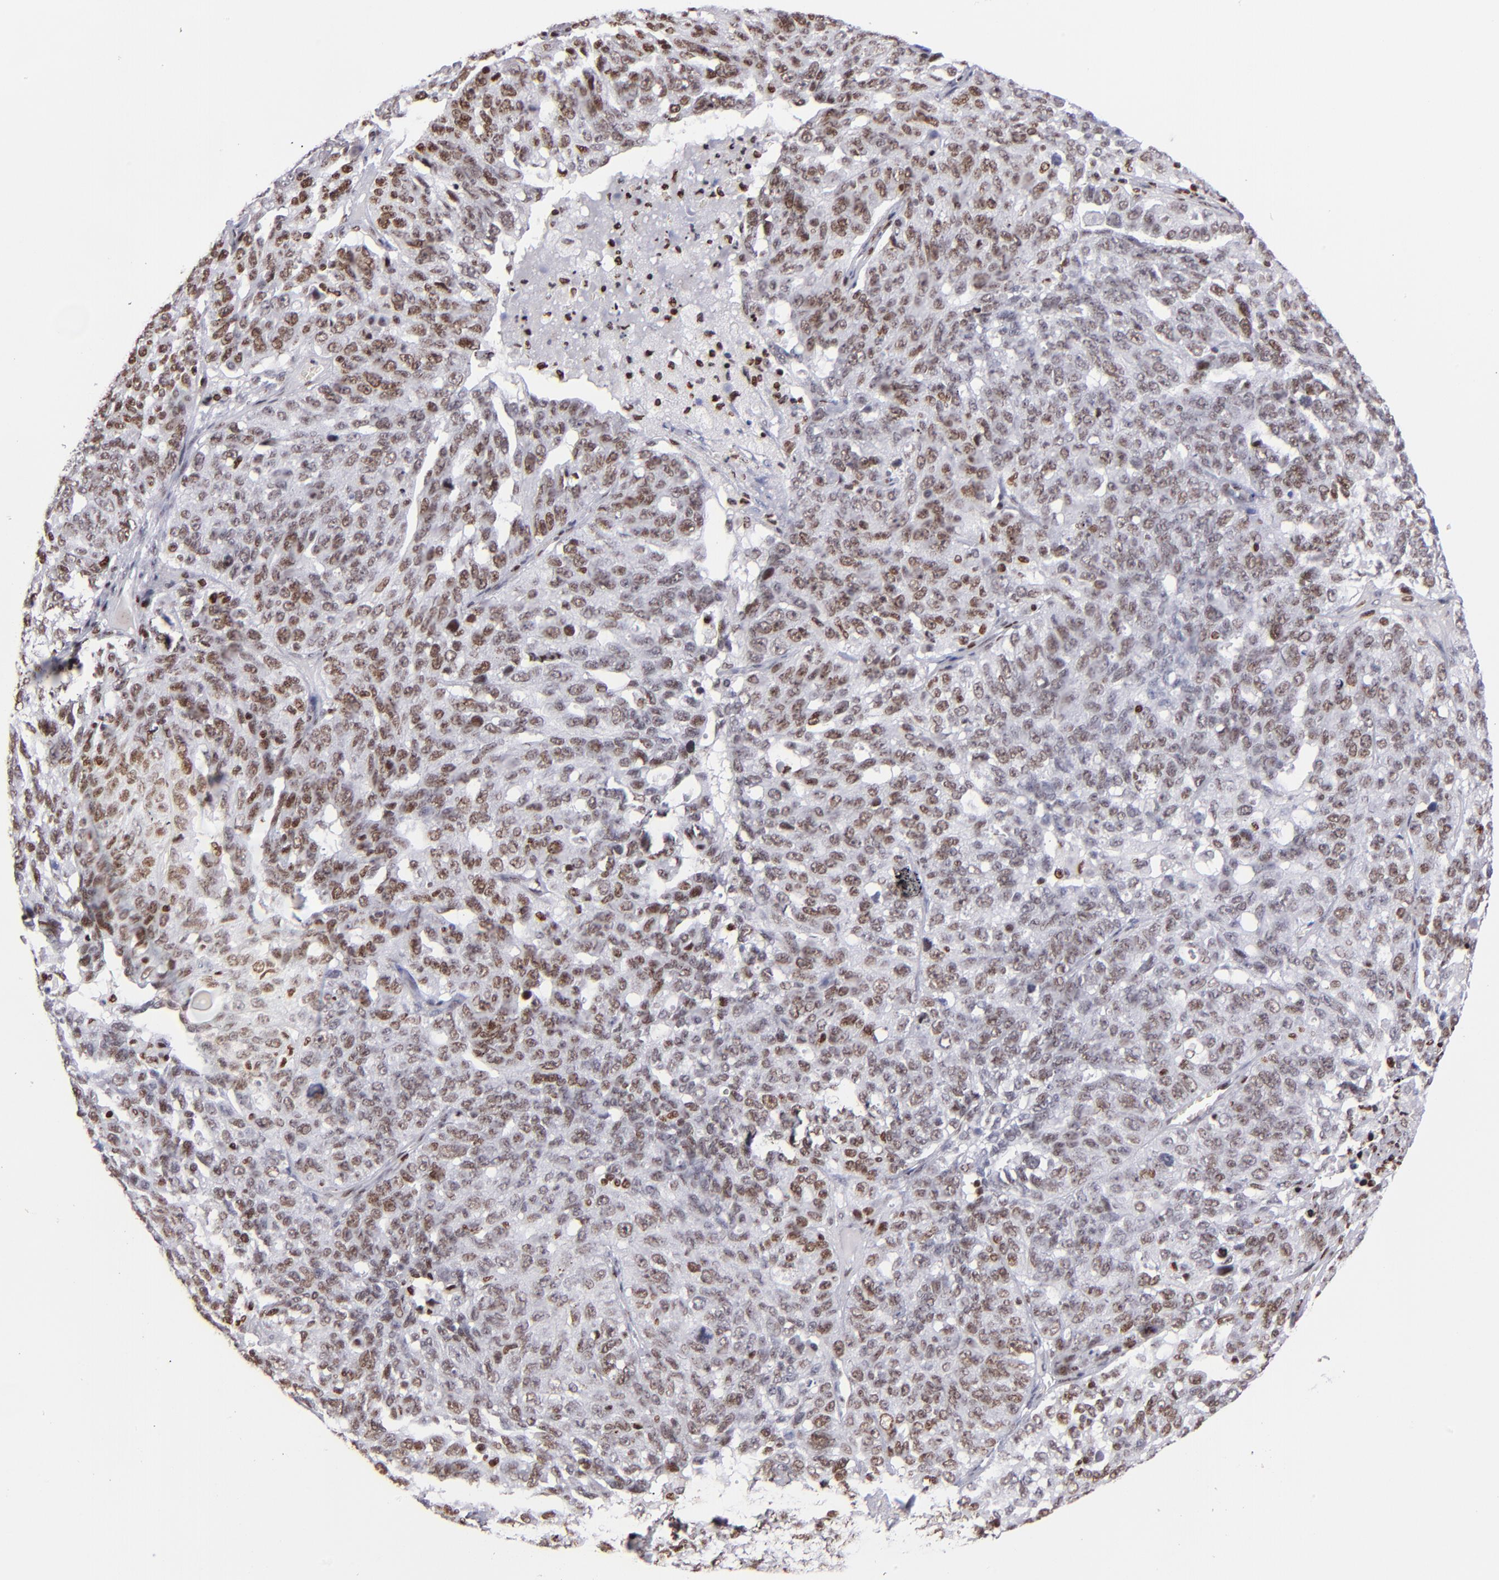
{"staining": {"intensity": "moderate", "quantity": ">75%", "location": "nuclear"}, "tissue": "ovarian cancer", "cell_type": "Tumor cells", "image_type": "cancer", "snomed": [{"axis": "morphology", "description": "Cystadenocarcinoma, serous, NOS"}, {"axis": "topography", "description": "Ovary"}], "caption": "Protein staining of serous cystadenocarcinoma (ovarian) tissue displays moderate nuclear positivity in about >75% of tumor cells.", "gene": "POLA1", "patient": {"sex": "female", "age": 71}}